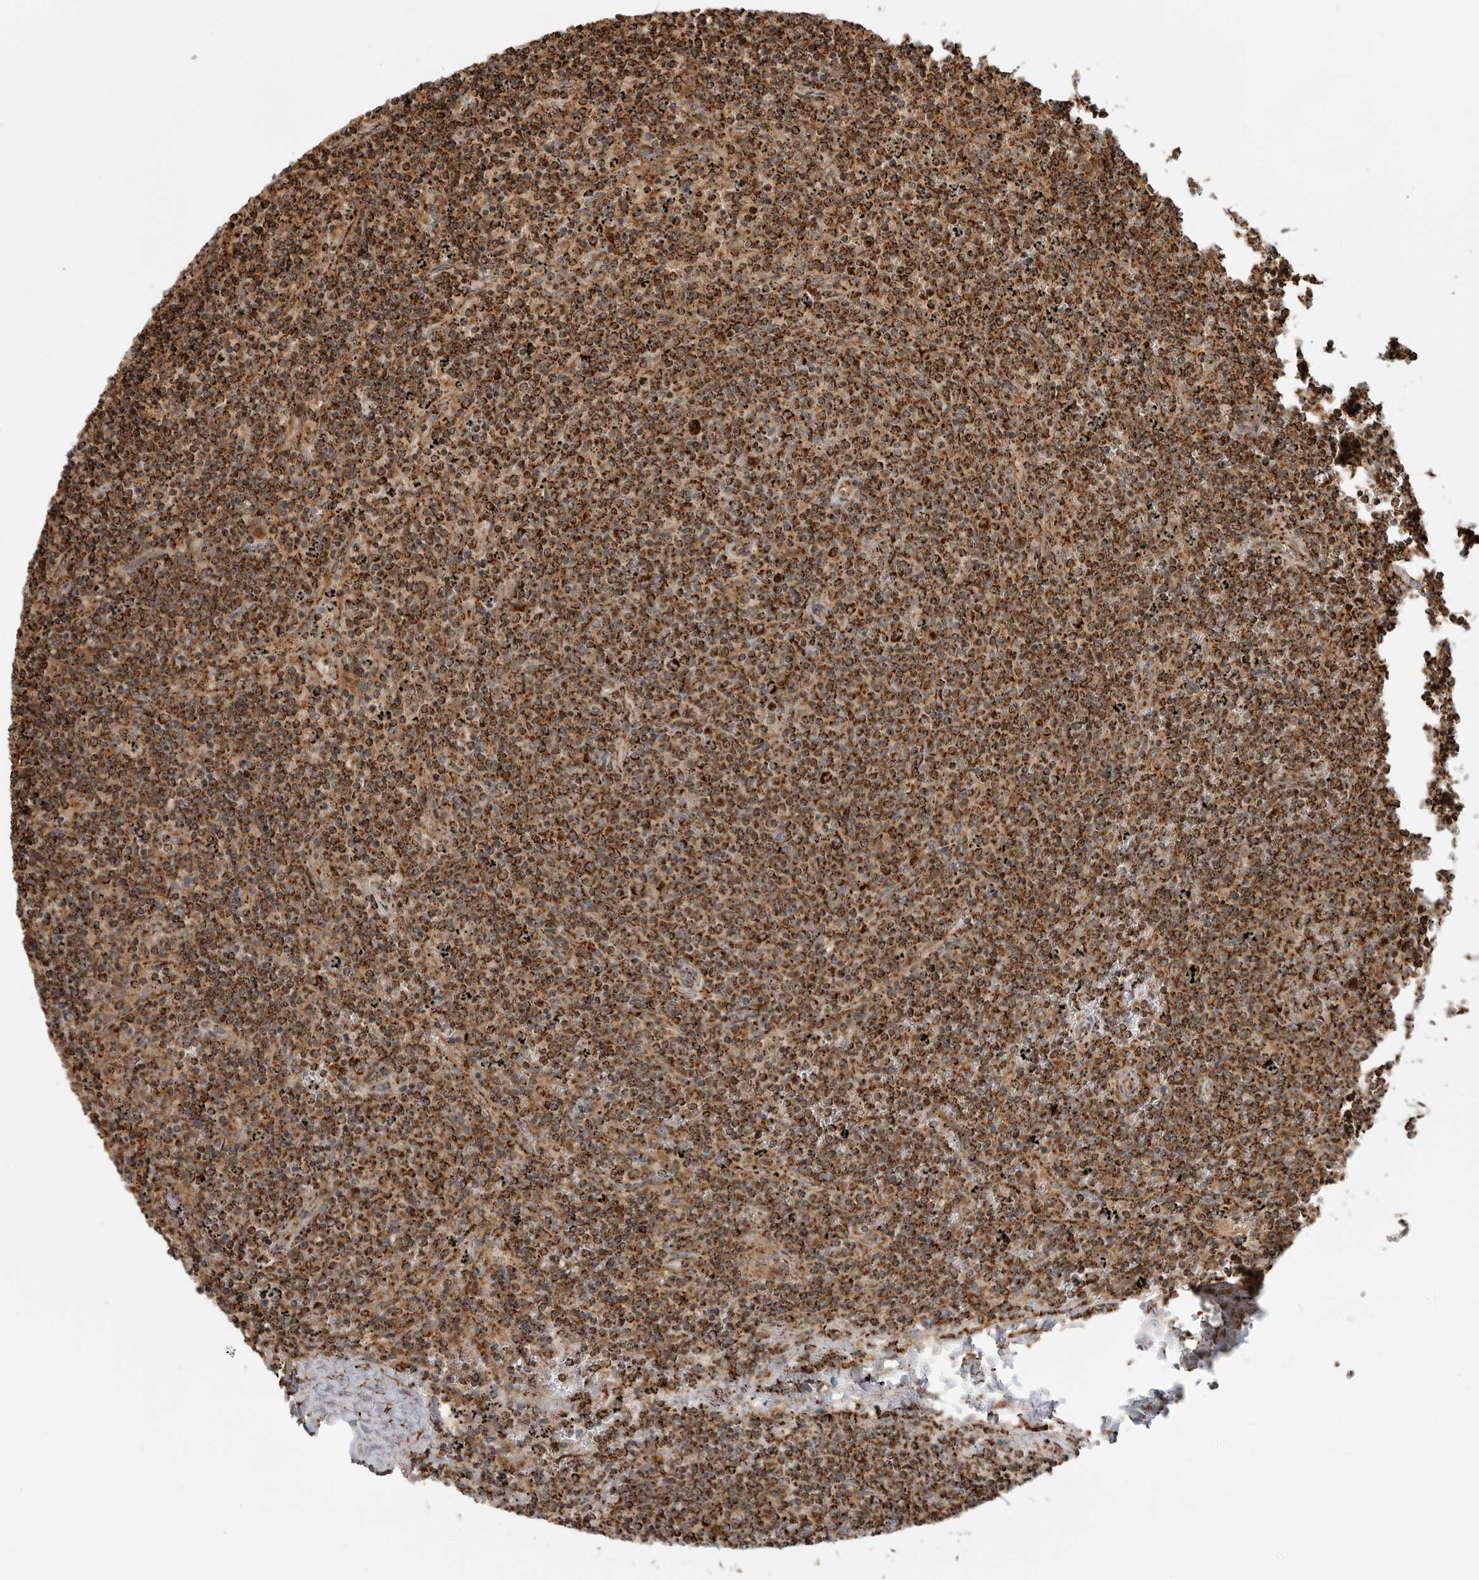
{"staining": {"intensity": "strong", "quantity": ">75%", "location": "cytoplasmic/membranous"}, "tissue": "lymphoma", "cell_type": "Tumor cells", "image_type": "cancer", "snomed": [{"axis": "morphology", "description": "Malignant lymphoma, non-Hodgkin's type, Low grade"}, {"axis": "topography", "description": "Spleen"}], "caption": "Lymphoma stained for a protein (brown) exhibits strong cytoplasmic/membranous positive expression in about >75% of tumor cells.", "gene": "BMP2K", "patient": {"sex": "female", "age": 50}}